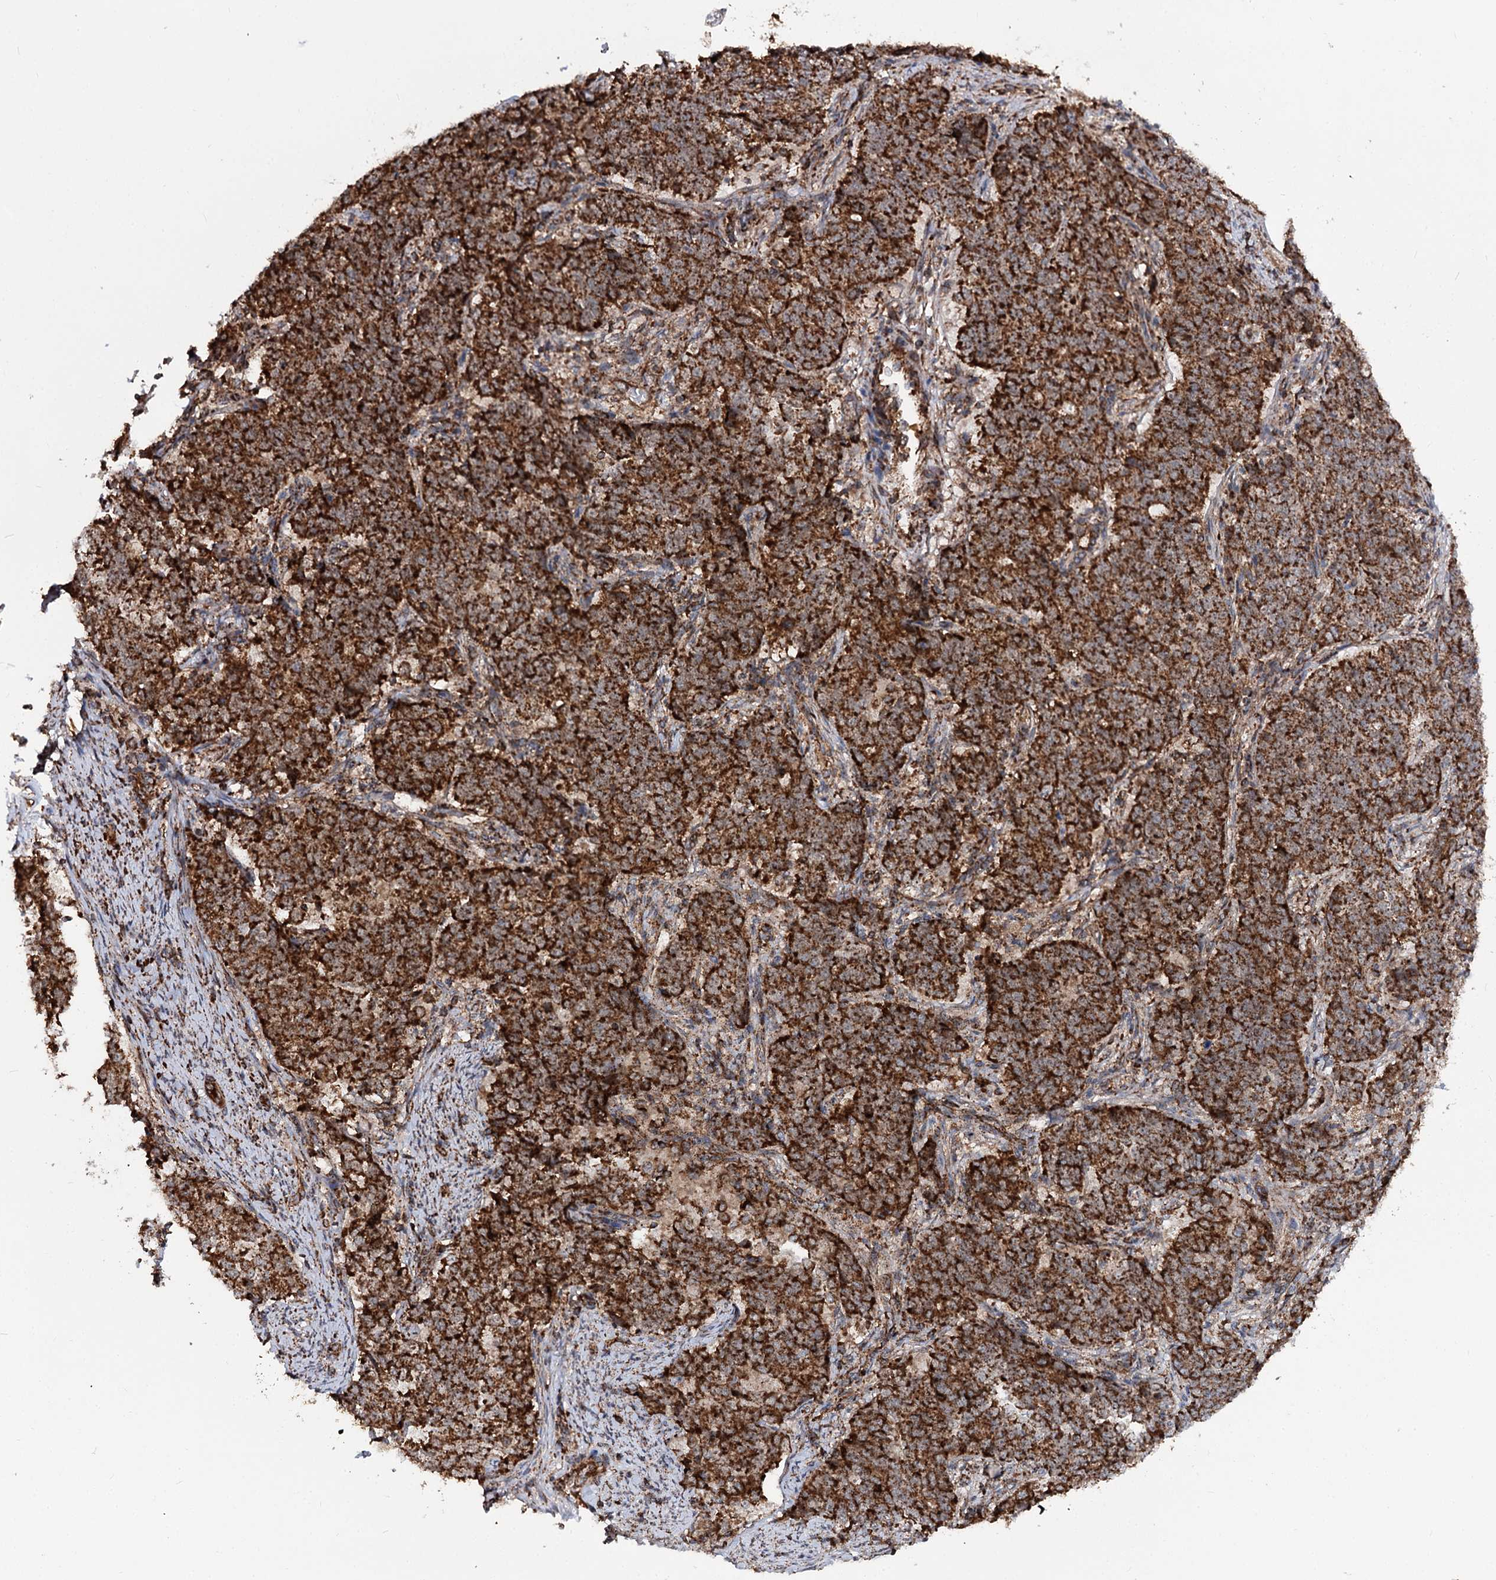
{"staining": {"intensity": "strong", "quantity": ">75%", "location": "cytoplasmic/membranous"}, "tissue": "endometrial cancer", "cell_type": "Tumor cells", "image_type": "cancer", "snomed": [{"axis": "morphology", "description": "Adenocarcinoma, NOS"}, {"axis": "topography", "description": "Endometrium"}], "caption": "Immunohistochemical staining of human endometrial cancer (adenocarcinoma) shows high levels of strong cytoplasmic/membranous protein staining in approximately >75% of tumor cells.", "gene": "FGFR1OP2", "patient": {"sex": "female", "age": 80}}